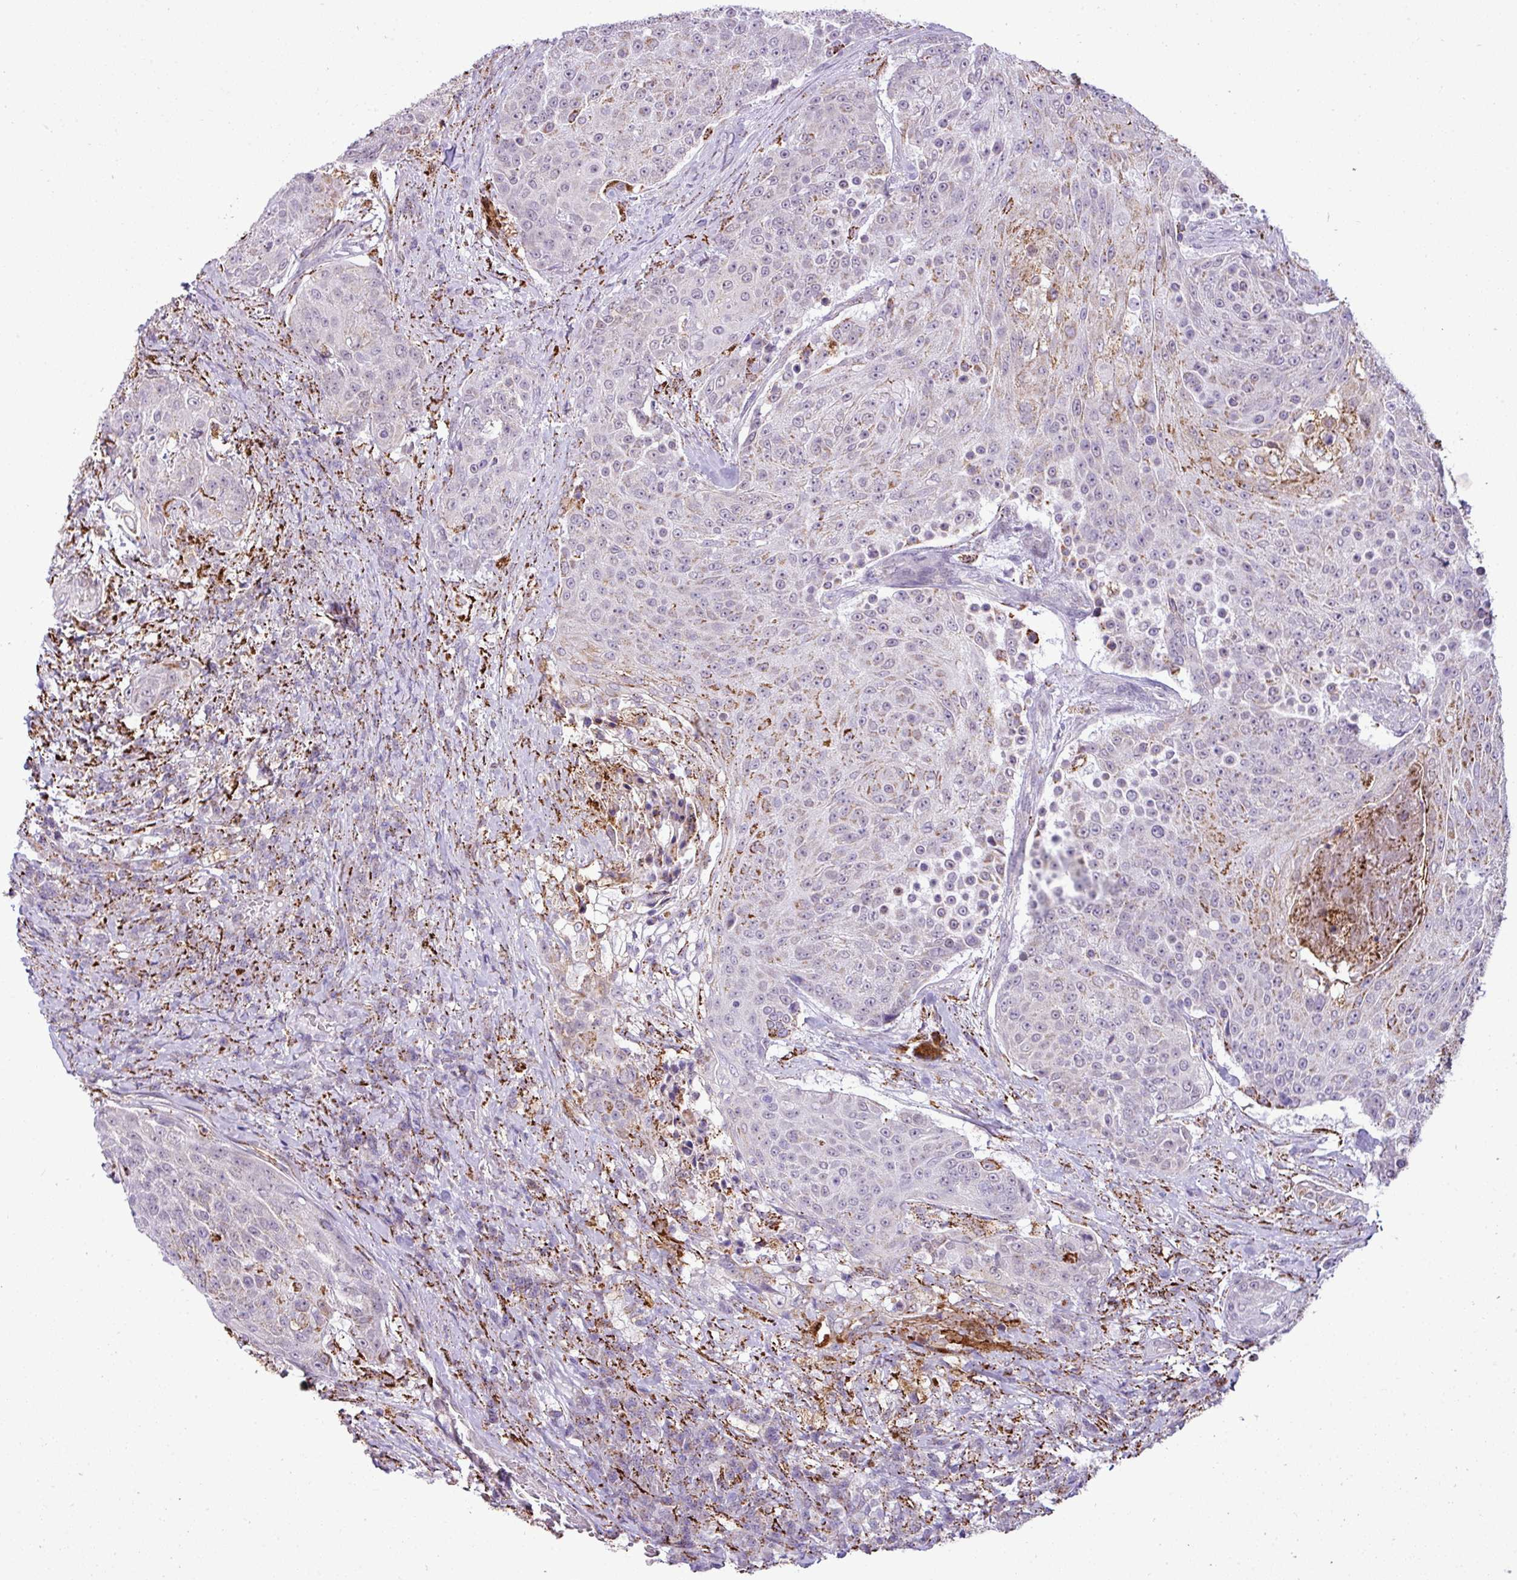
{"staining": {"intensity": "moderate", "quantity": "<25%", "location": "cytoplasmic/membranous"}, "tissue": "urothelial cancer", "cell_type": "Tumor cells", "image_type": "cancer", "snomed": [{"axis": "morphology", "description": "Urothelial carcinoma, High grade"}, {"axis": "topography", "description": "Urinary bladder"}], "caption": "About <25% of tumor cells in human urothelial carcinoma (high-grade) demonstrate moderate cytoplasmic/membranous protein staining as visualized by brown immunohistochemical staining.", "gene": "SGPP1", "patient": {"sex": "female", "age": 63}}